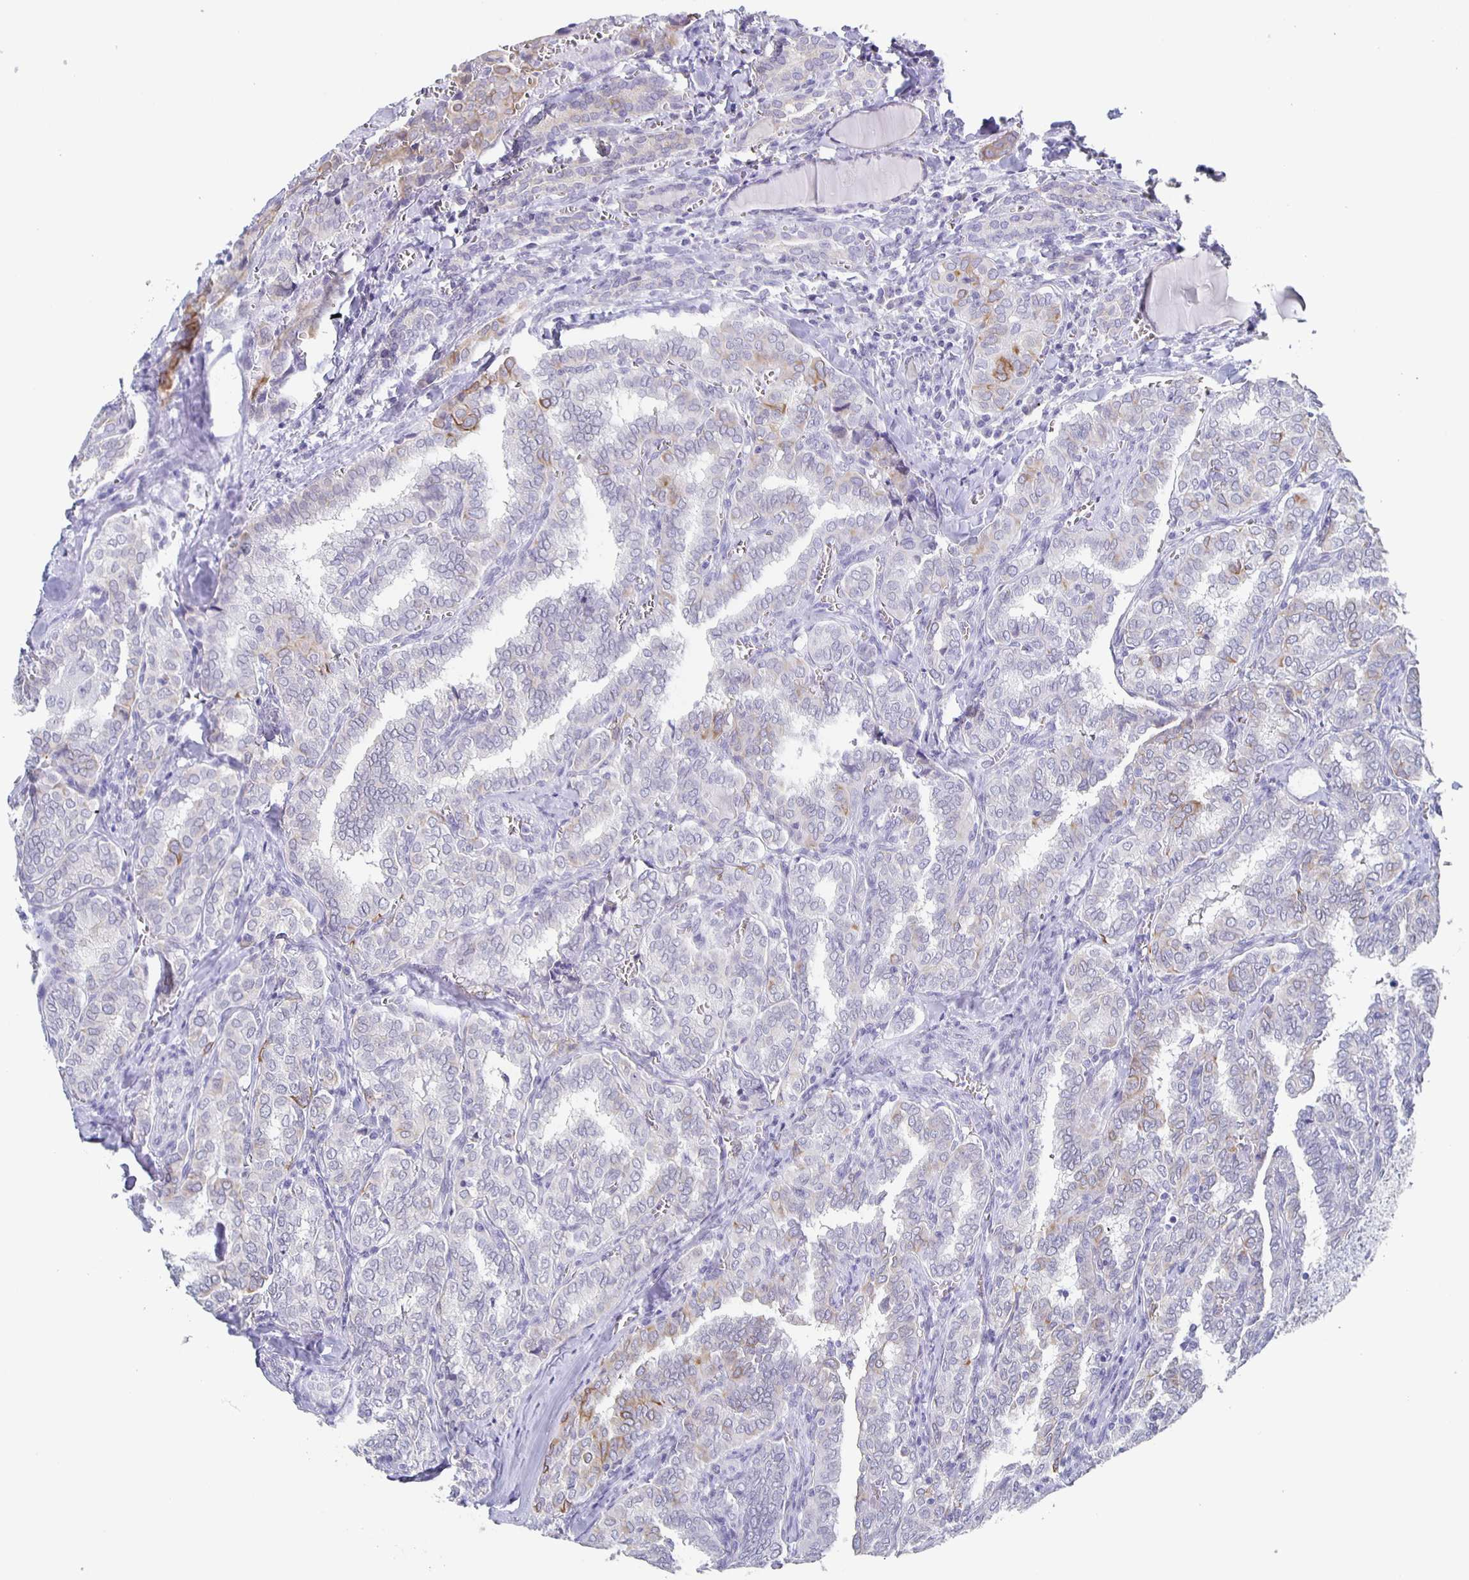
{"staining": {"intensity": "moderate", "quantity": "<25%", "location": "cytoplasmic/membranous"}, "tissue": "thyroid cancer", "cell_type": "Tumor cells", "image_type": "cancer", "snomed": [{"axis": "morphology", "description": "Papillary adenocarcinoma, NOS"}, {"axis": "topography", "description": "Thyroid gland"}], "caption": "Tumor cells show low levels of moderate cytoplasmic/membranous positivity in approximately <25% of cells in human thyroid papillary adenocarcinoma.", "gene": "CCDC17", "patient": {"sex": "female", "age": 30}}